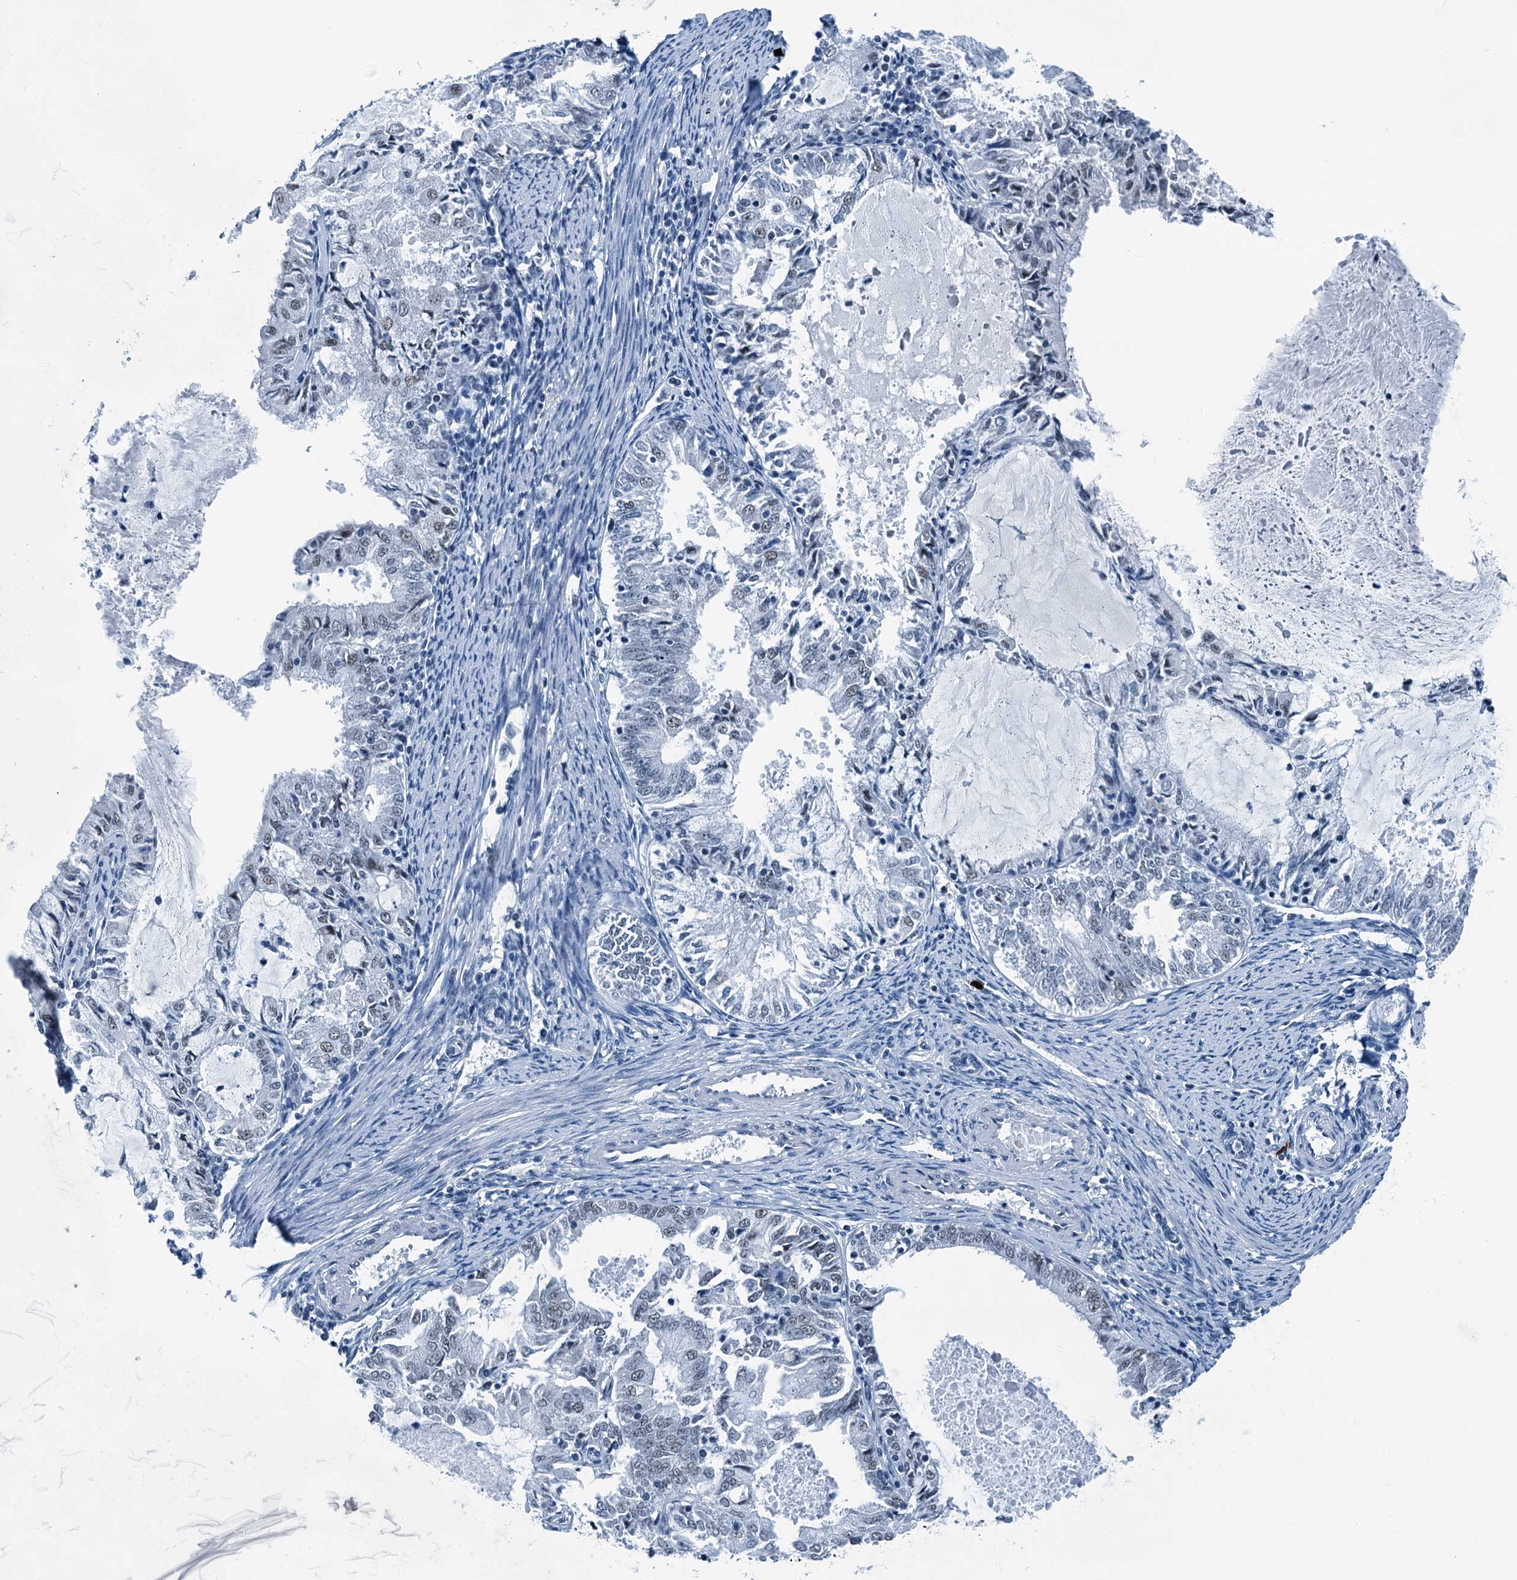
{"staining": {"intensity": "negative", "quantity": "none", "location": "none"}, "tissue": "endometrial cancer", "cell_type": "Tumor cells", "image_type": "cancer", "snomed": [{"axis": "morphology", "description": "Adenocarcinoma, NOS"}, {"axis": "topography", "description": "Endometrium"}], "caption": "This is an IHC micrograph of endometrial cancer. There is no positivity in tumor cells.", "gene": "TRPT1", "patient": {"sex": "female", "age": 57}}